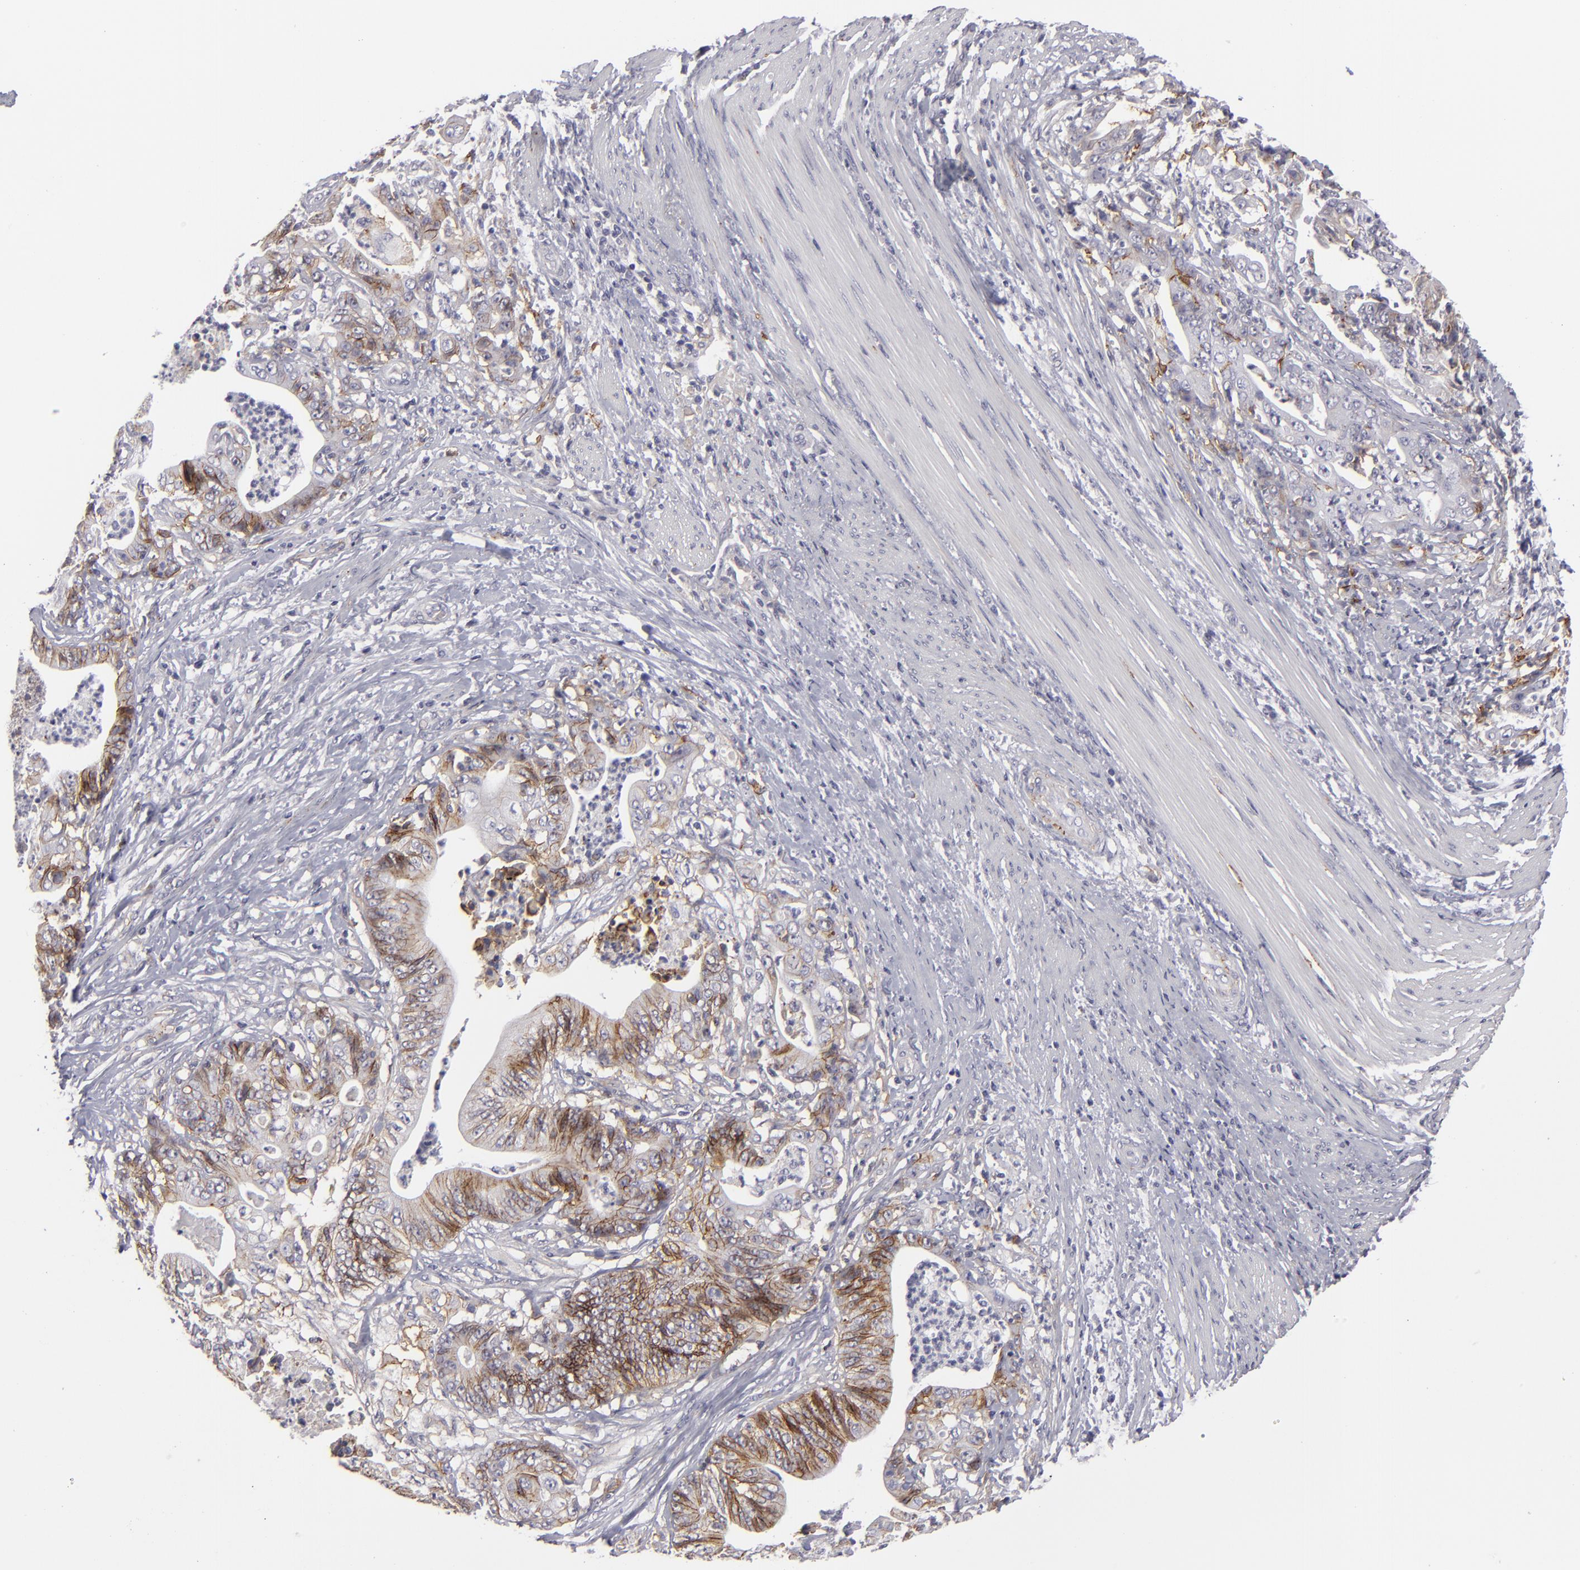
{"staining": {"intensity": "moderate", "quantity": "25%-75%", "location": "cytoplasmic/membranous"}, "tissue": "stomach cancer", "cell_type": "Tumor cells", "image_type": "cancer", "snomed": [{"axis": "morphology", "description": "Adenocarcinoma, NOS"}, {"axis": "topography", "description": "Stomach, lower"}], "caption": "A medium amount of moderate cytoplasmic/membranous staining is seen in approximately 25%-75% of tumor cells in stomach cancer (adenocarcinoma) tissue.", "gene": "ALCAM", "patient": {"sex": "female", "age": 86}}